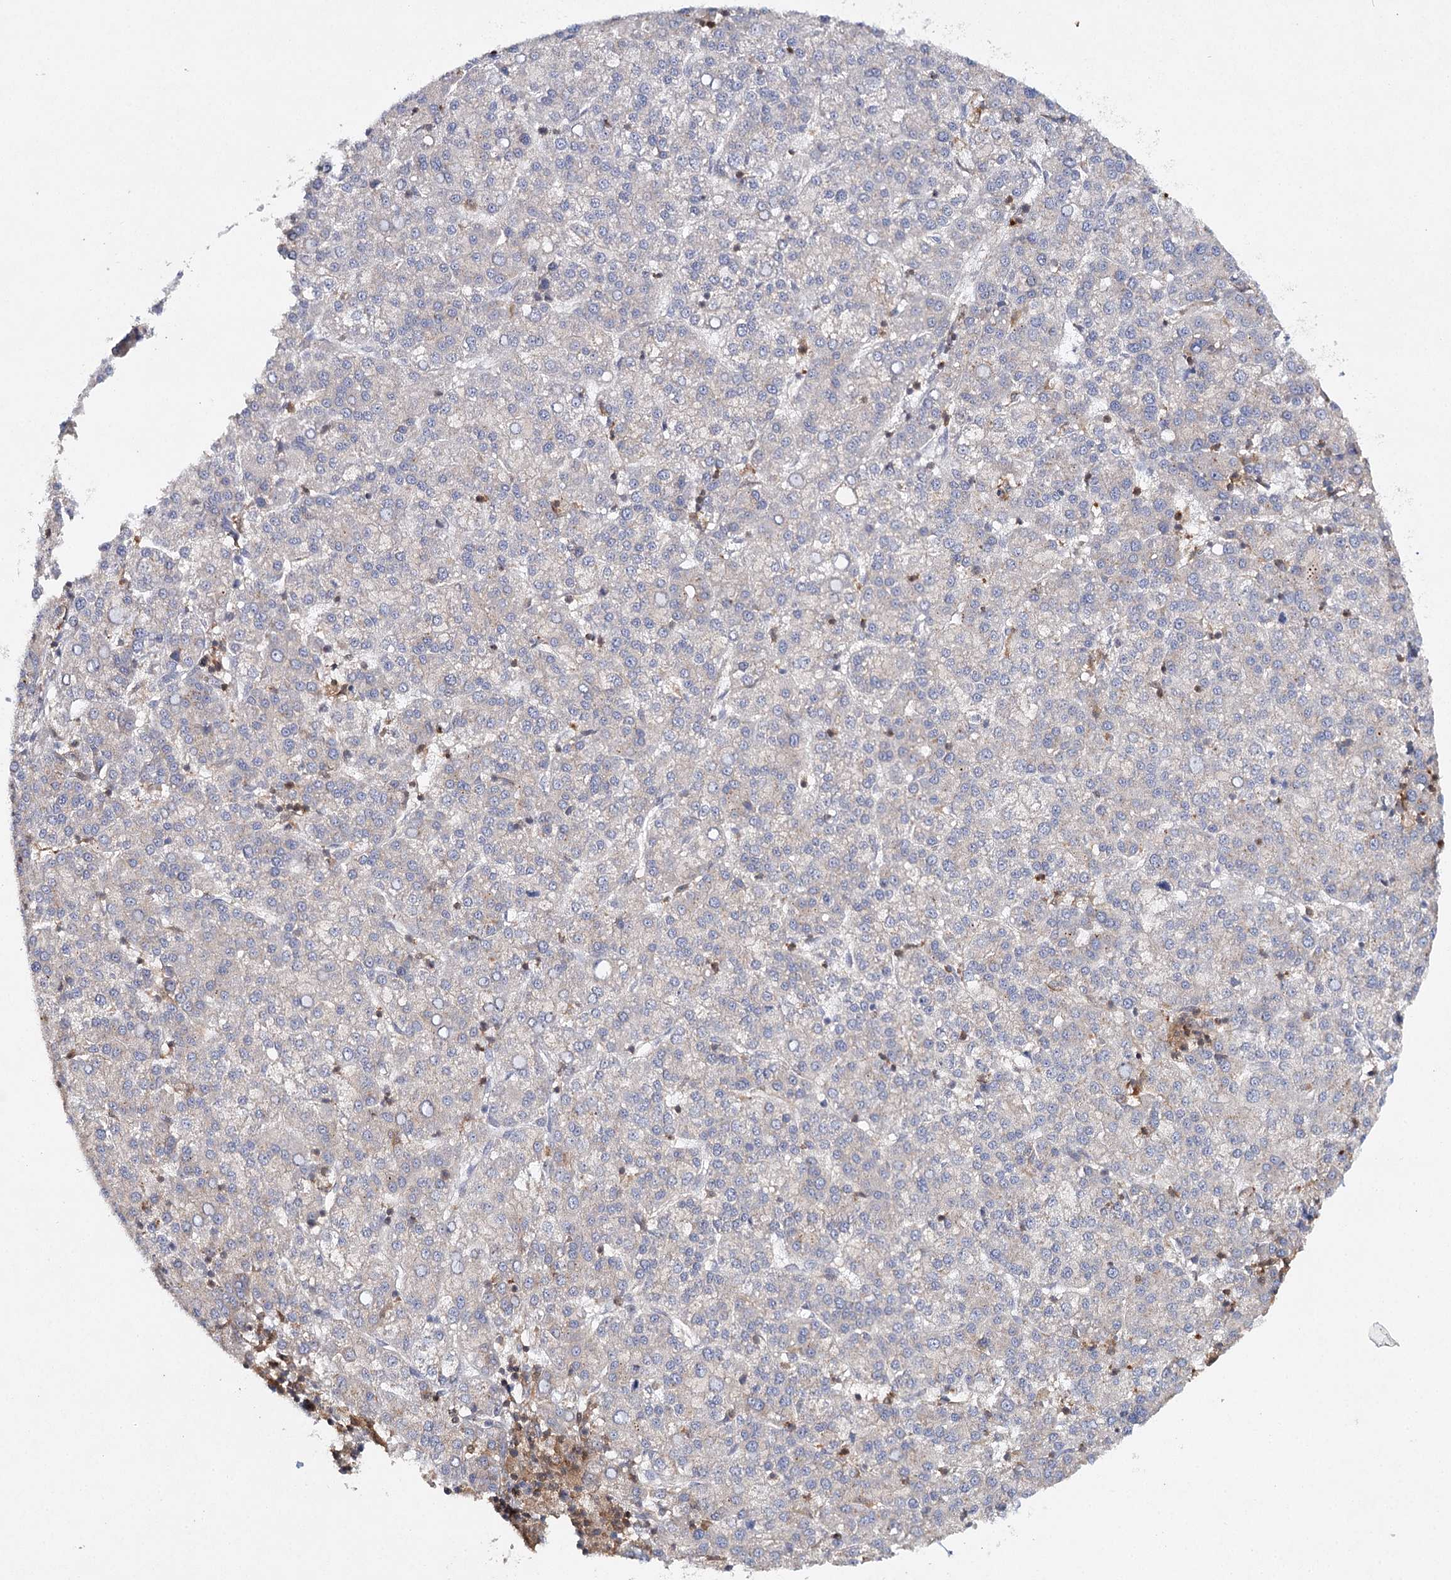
{"staining": {"intensity": "negative", "quantity": "none", "location": "none"}, "tissue": "liver cancer", "cell_type": "Tumor cells", "image_type": "cancer", "snomed": [{"axis": "morphology", "description": "Carcinoma, Hepatocellular, NOS"}, {"axis": "topography", "description": "Liver"}], "caption": "Protein analysis of liver cancer shows no significant staining in tumor cells.", "gene": "SLC41A2", "patient": {"sex": "female", "age": 58}}